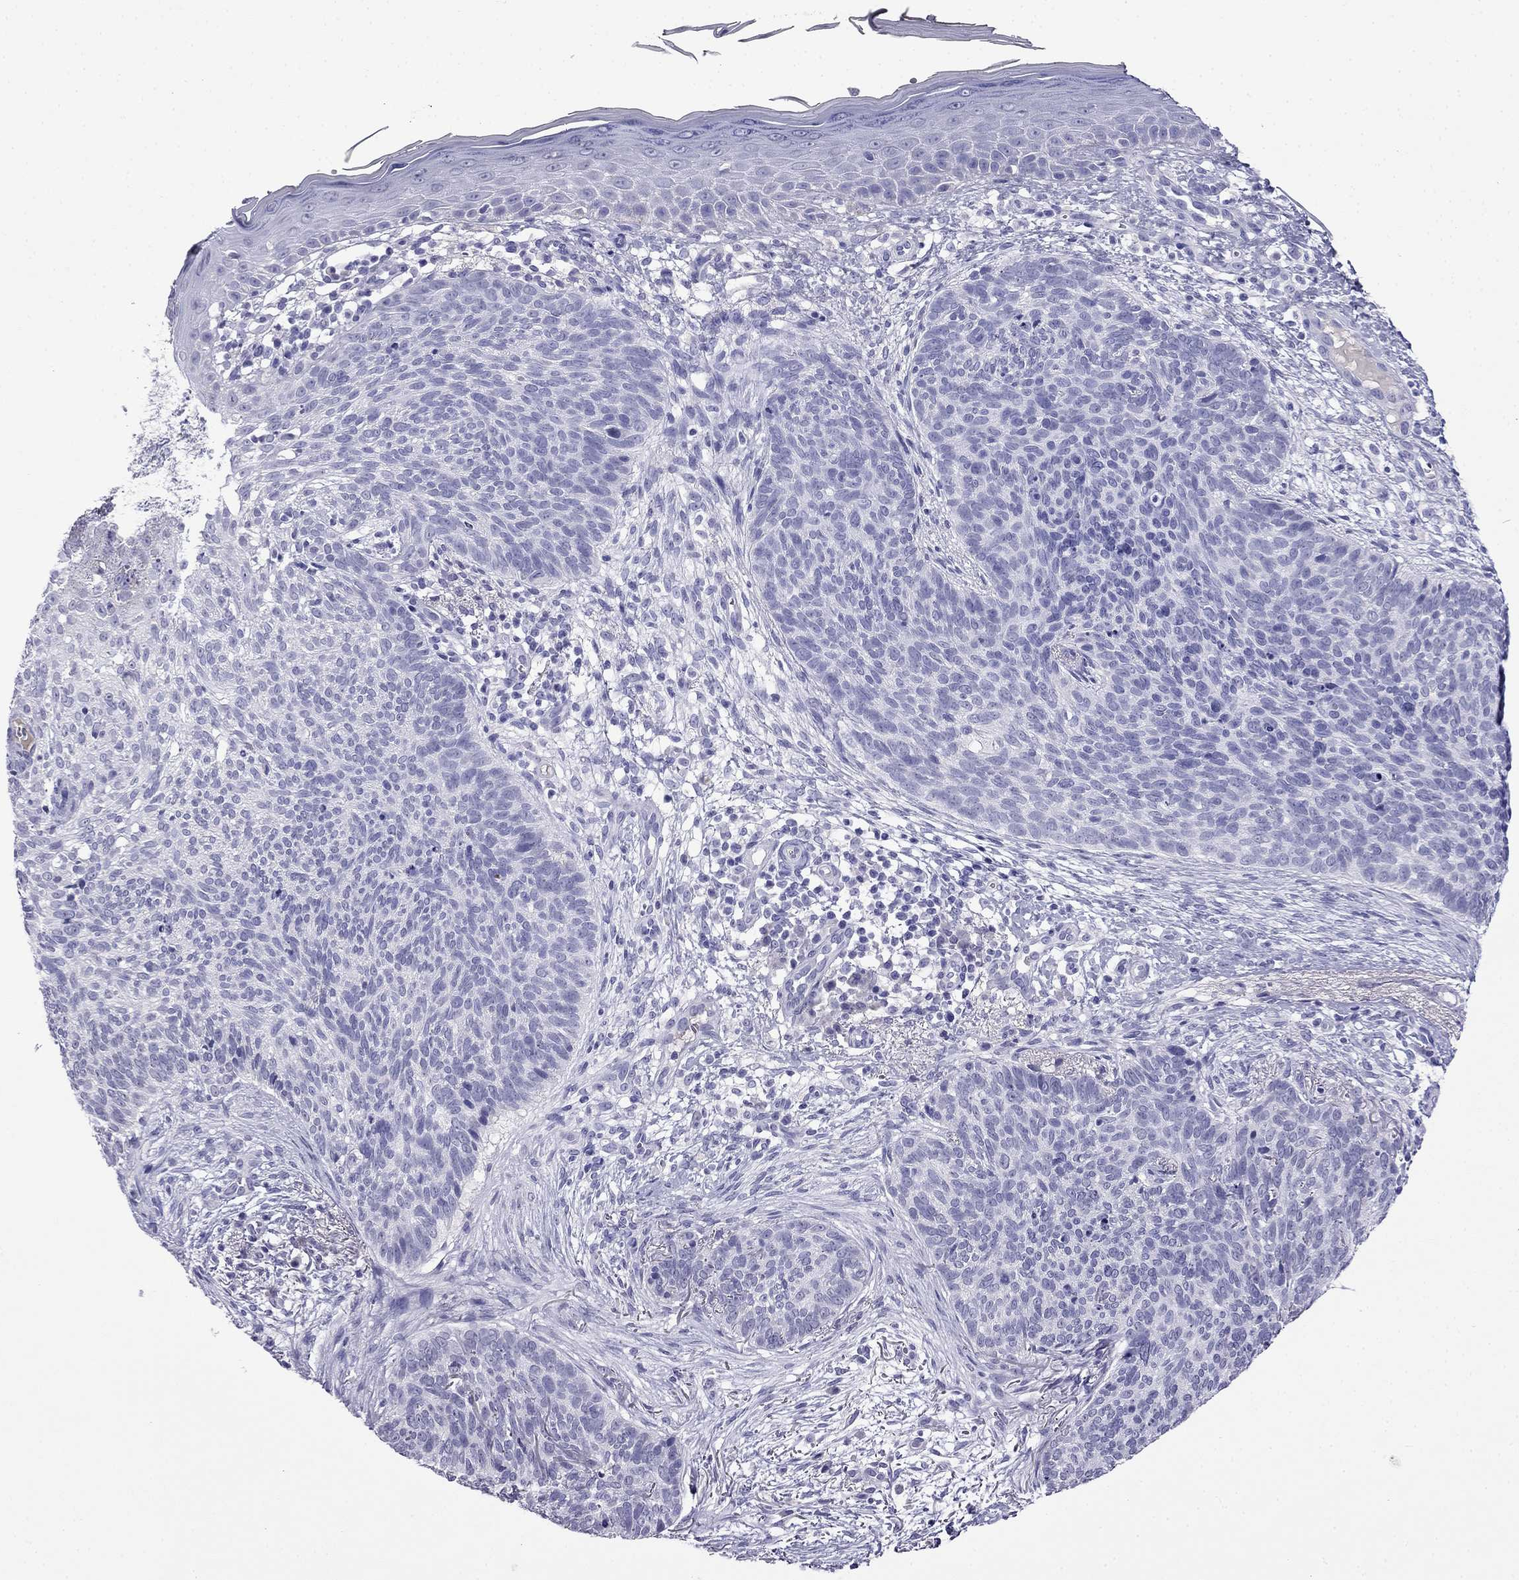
{"staining": {"intensity": "negative", "quantity": "none", "location": "none"}, "tissue": "skin cancer", "cell_type": "Tumor cells", "image_type": "cancer", "snomed": [{"axis": "morphology", "description": "Basal cell carcinoma"}, {"axis": "topography", "description": "Skin"}], "caption": "DAB immunohistochemical staining of basal cell carcinoma (skin) displays no significant staining in tumor cells.", "gene": "CDHR4", "patient": {"sex": "male", "age": 64}}